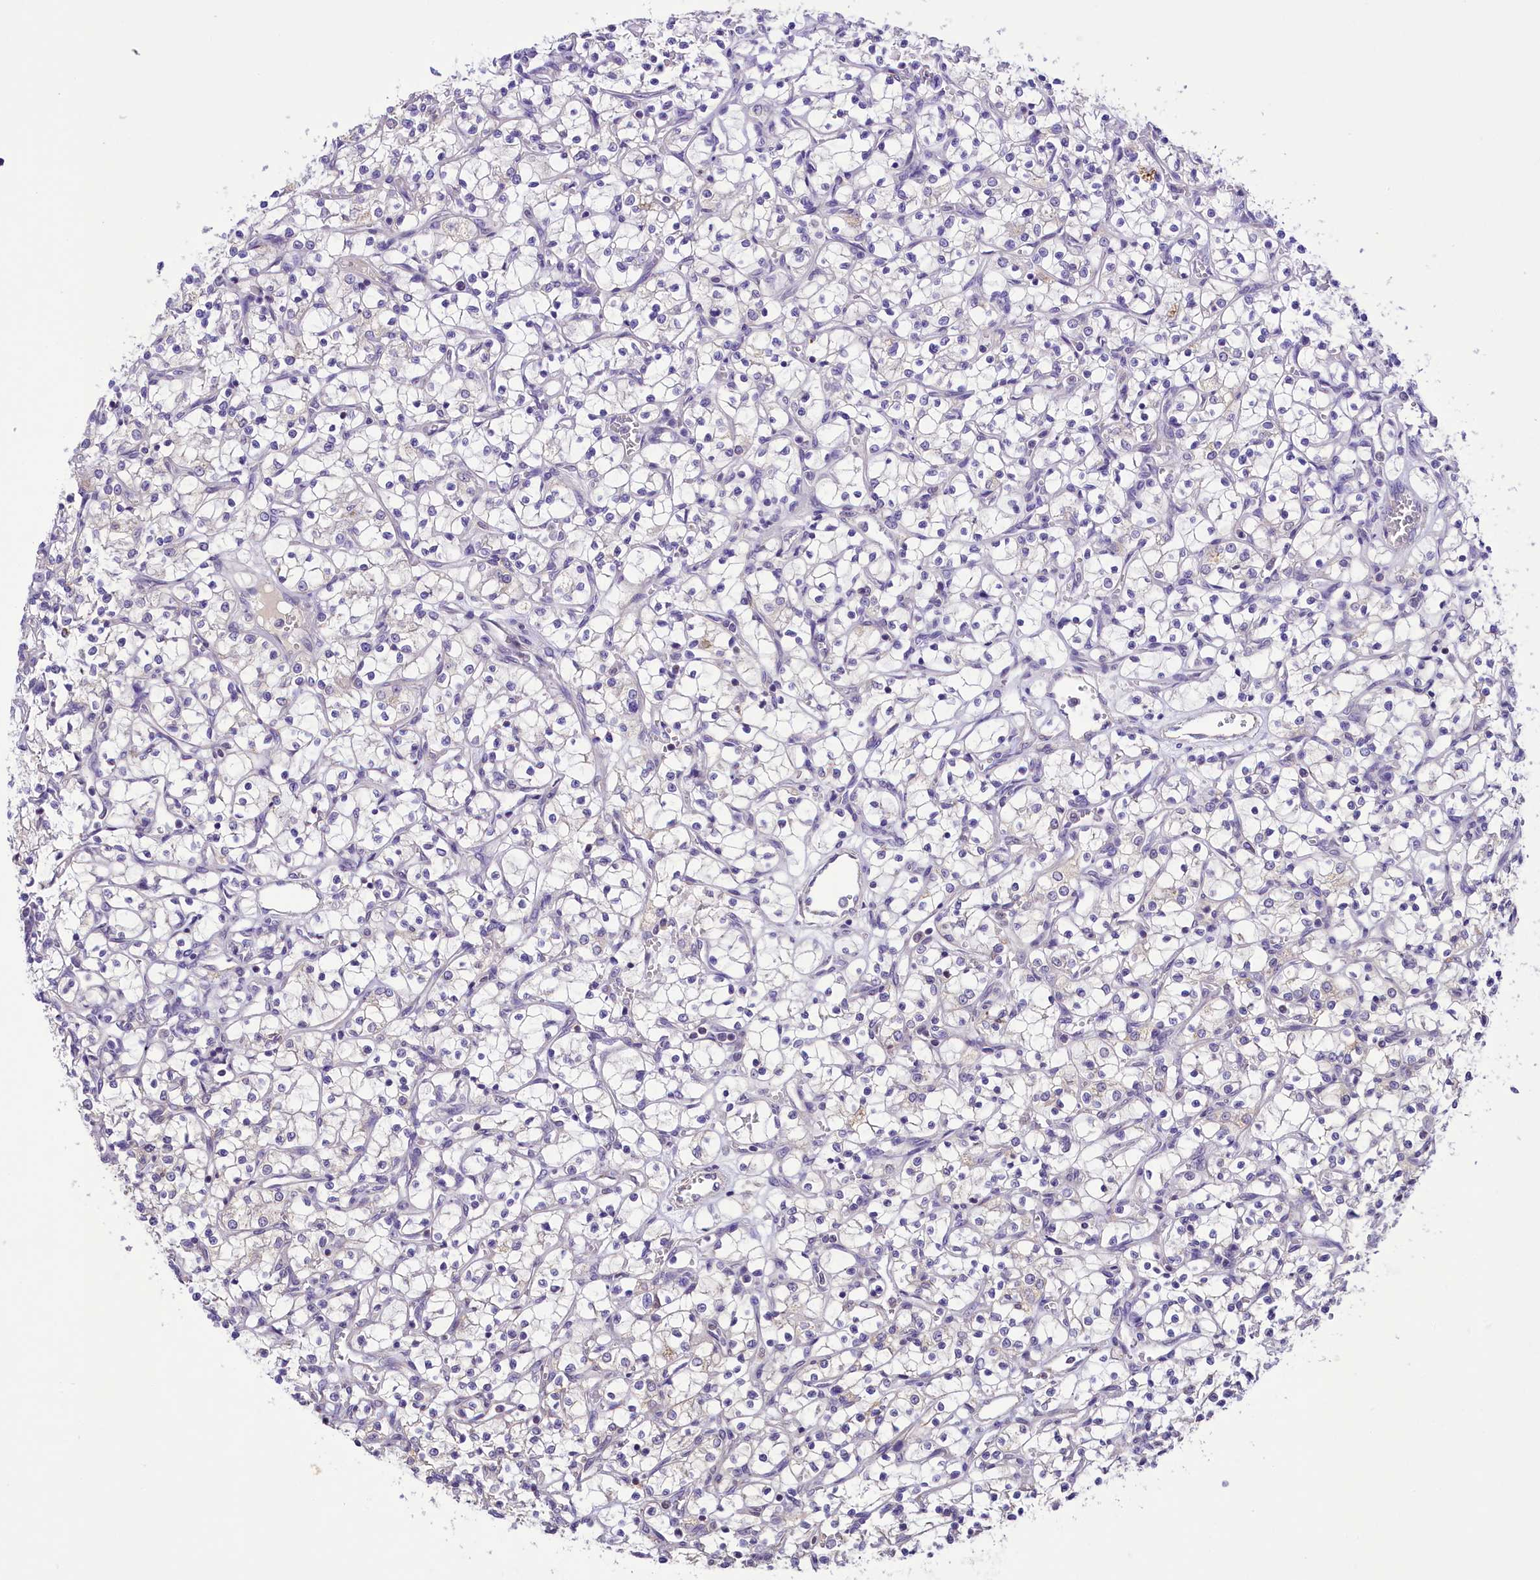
{"staining": {"intensity": "negative", "quantity": "none", "location": "none"}, "tissue": "renal cancer", "cell_type": "Tumor cells", "image_type": "cancer", "snomed": [{"axis": "morphology", "description": "Adenocarcinoma, NOS"}, {"axis": "topography", "description": "Kidney"}], "caption": "There is no significant staining in tumor cells of renal cancer (adenocarcinoma). (DAB immunohistochemistry (IHC) visualized using brightfield microscopy, high magnification).", "gene": "PAF1", "patient": {"sex": "female", "age": 69}}